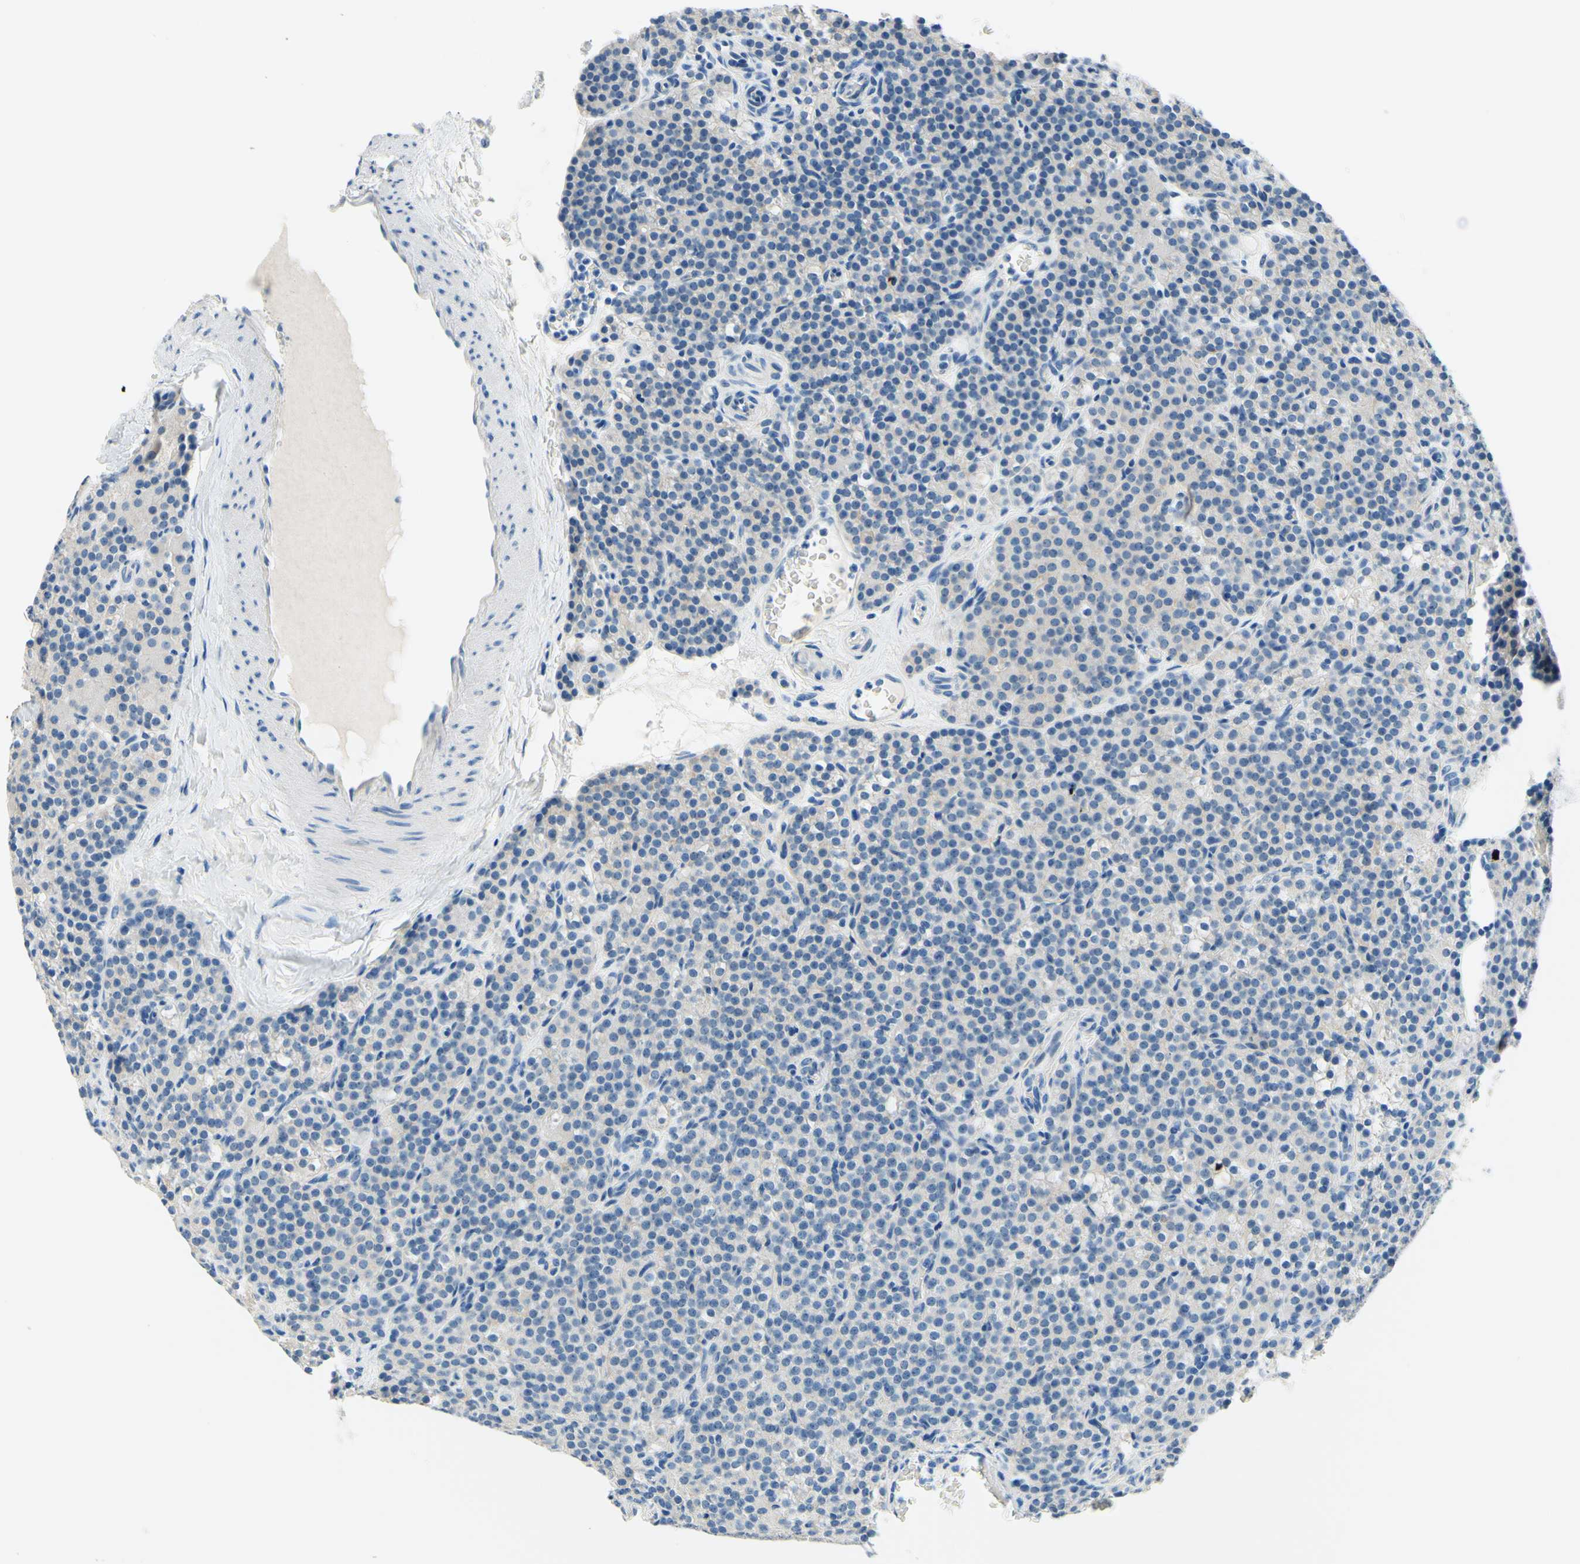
{"staining": {"intensity": "negative", "quantity": "none", "location": "none"}, "tissue": "parathyroid gland", "cell_type": "Glandular cells", "image_type": "normal", "snomed": [{"axis": "morphology", "description": "Normal tissue, NOS"}, {"axis": "topography", "description": "Parathyroid gland"}], "caption": "IHC image of normal parathyroid gland: human parathyroid gland stained with DAB demonstrates no significant protein positivity in glandular cells. The staining is performed using DAB (3,3'-diaminobenzidine) brown chromogen with nuclei counter-stained in using hematoxylin.", "gene": "PASD1", "patient": {"sex": "female", "age": 57}}